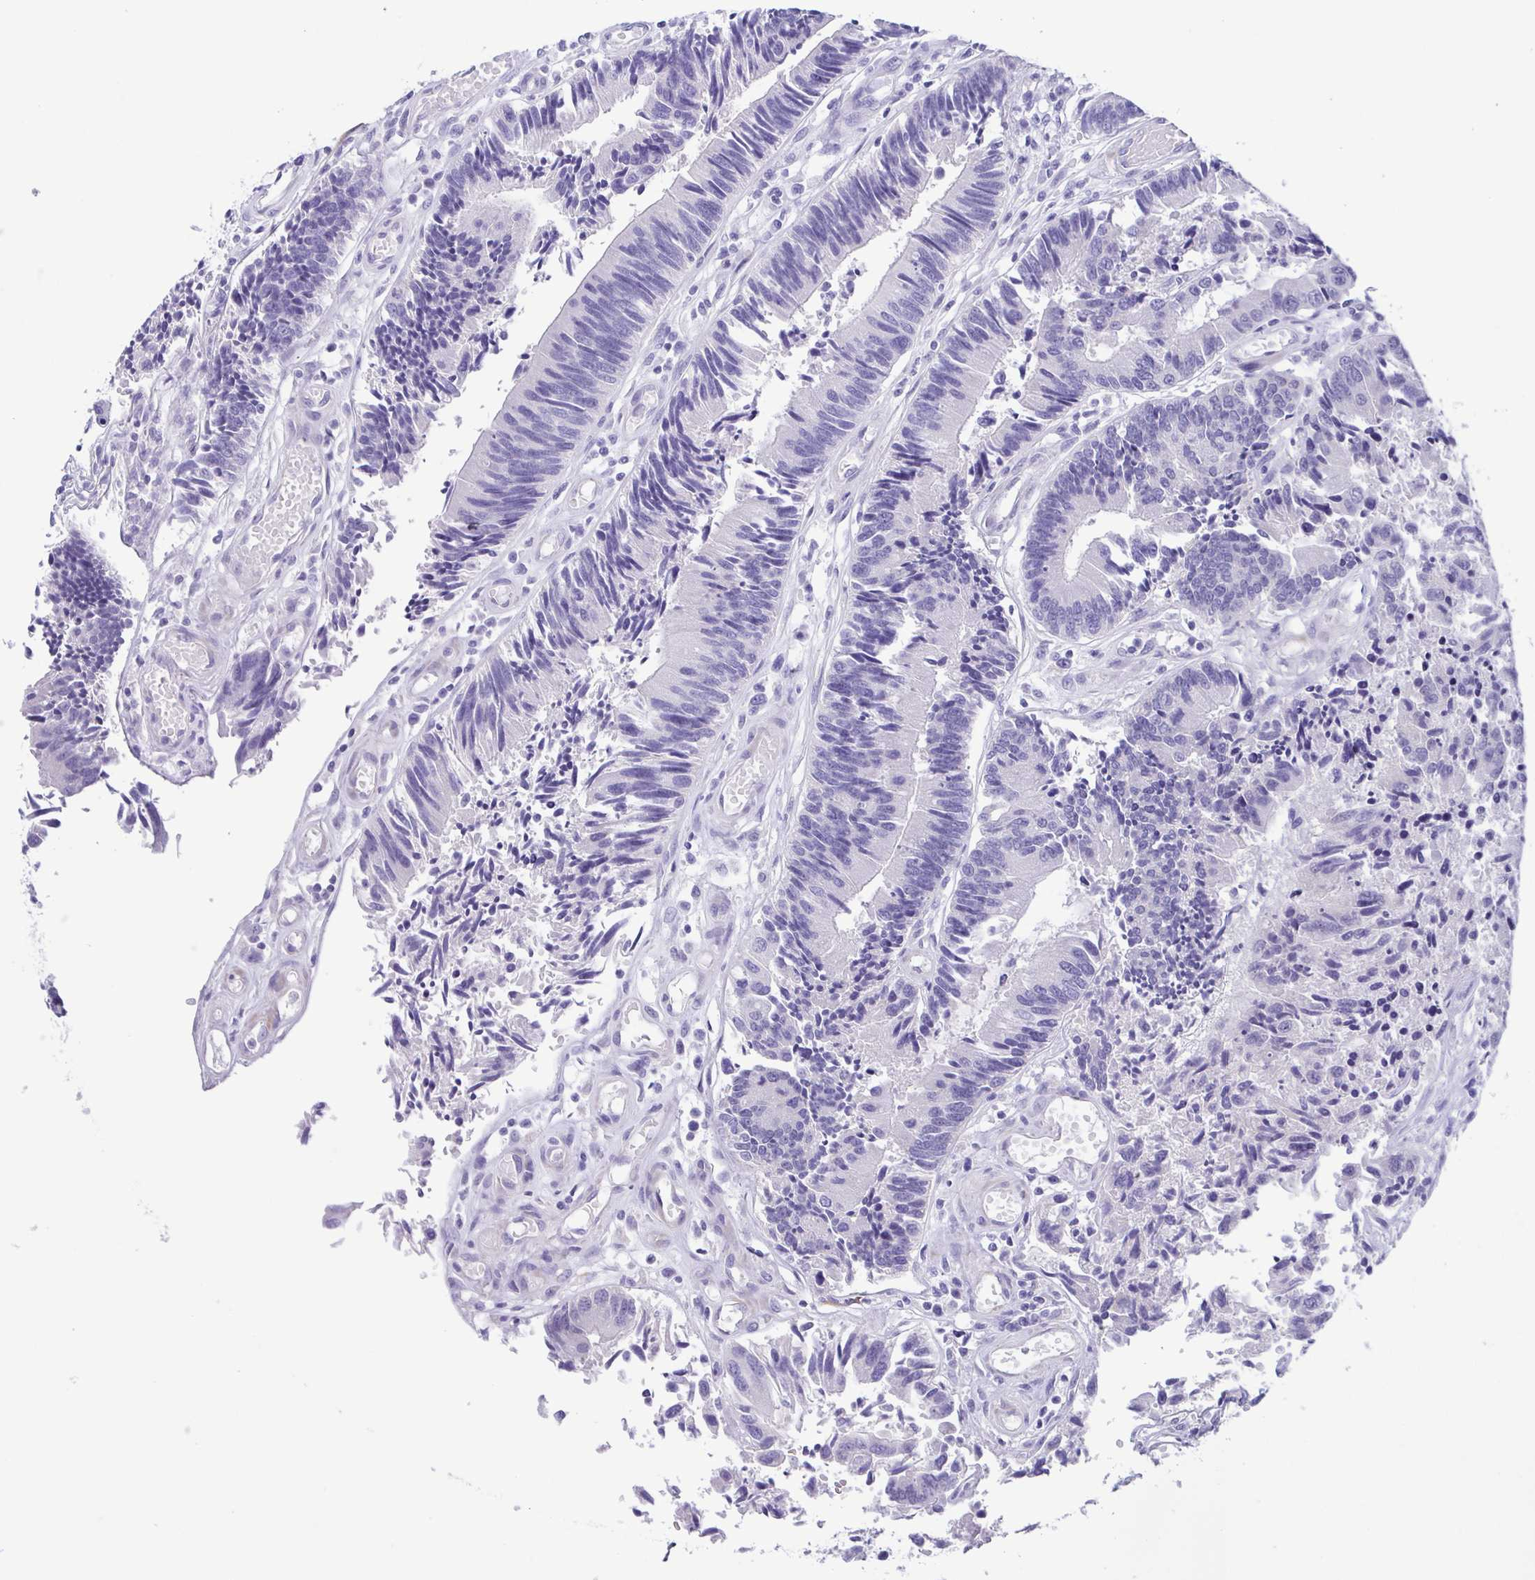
{"staining": {"intensity": "negative", "quantity": "none", "location": "none"}, "tissue": "colorectal cancer", "cell_type": "Tumor cells", "image_type": "cancer", "snomed": [{"axis": "morphology", "description": "Adenocarcinoma, NOS"}, {"axis": "topography", "description": "Colon"}], "caption": "The histopathology image shows no significant expression in tumor cells of colorectal cancer (adenocarcinoma).", "gene": "MYL7", "patient": {"sex": "female", "age": 67}}